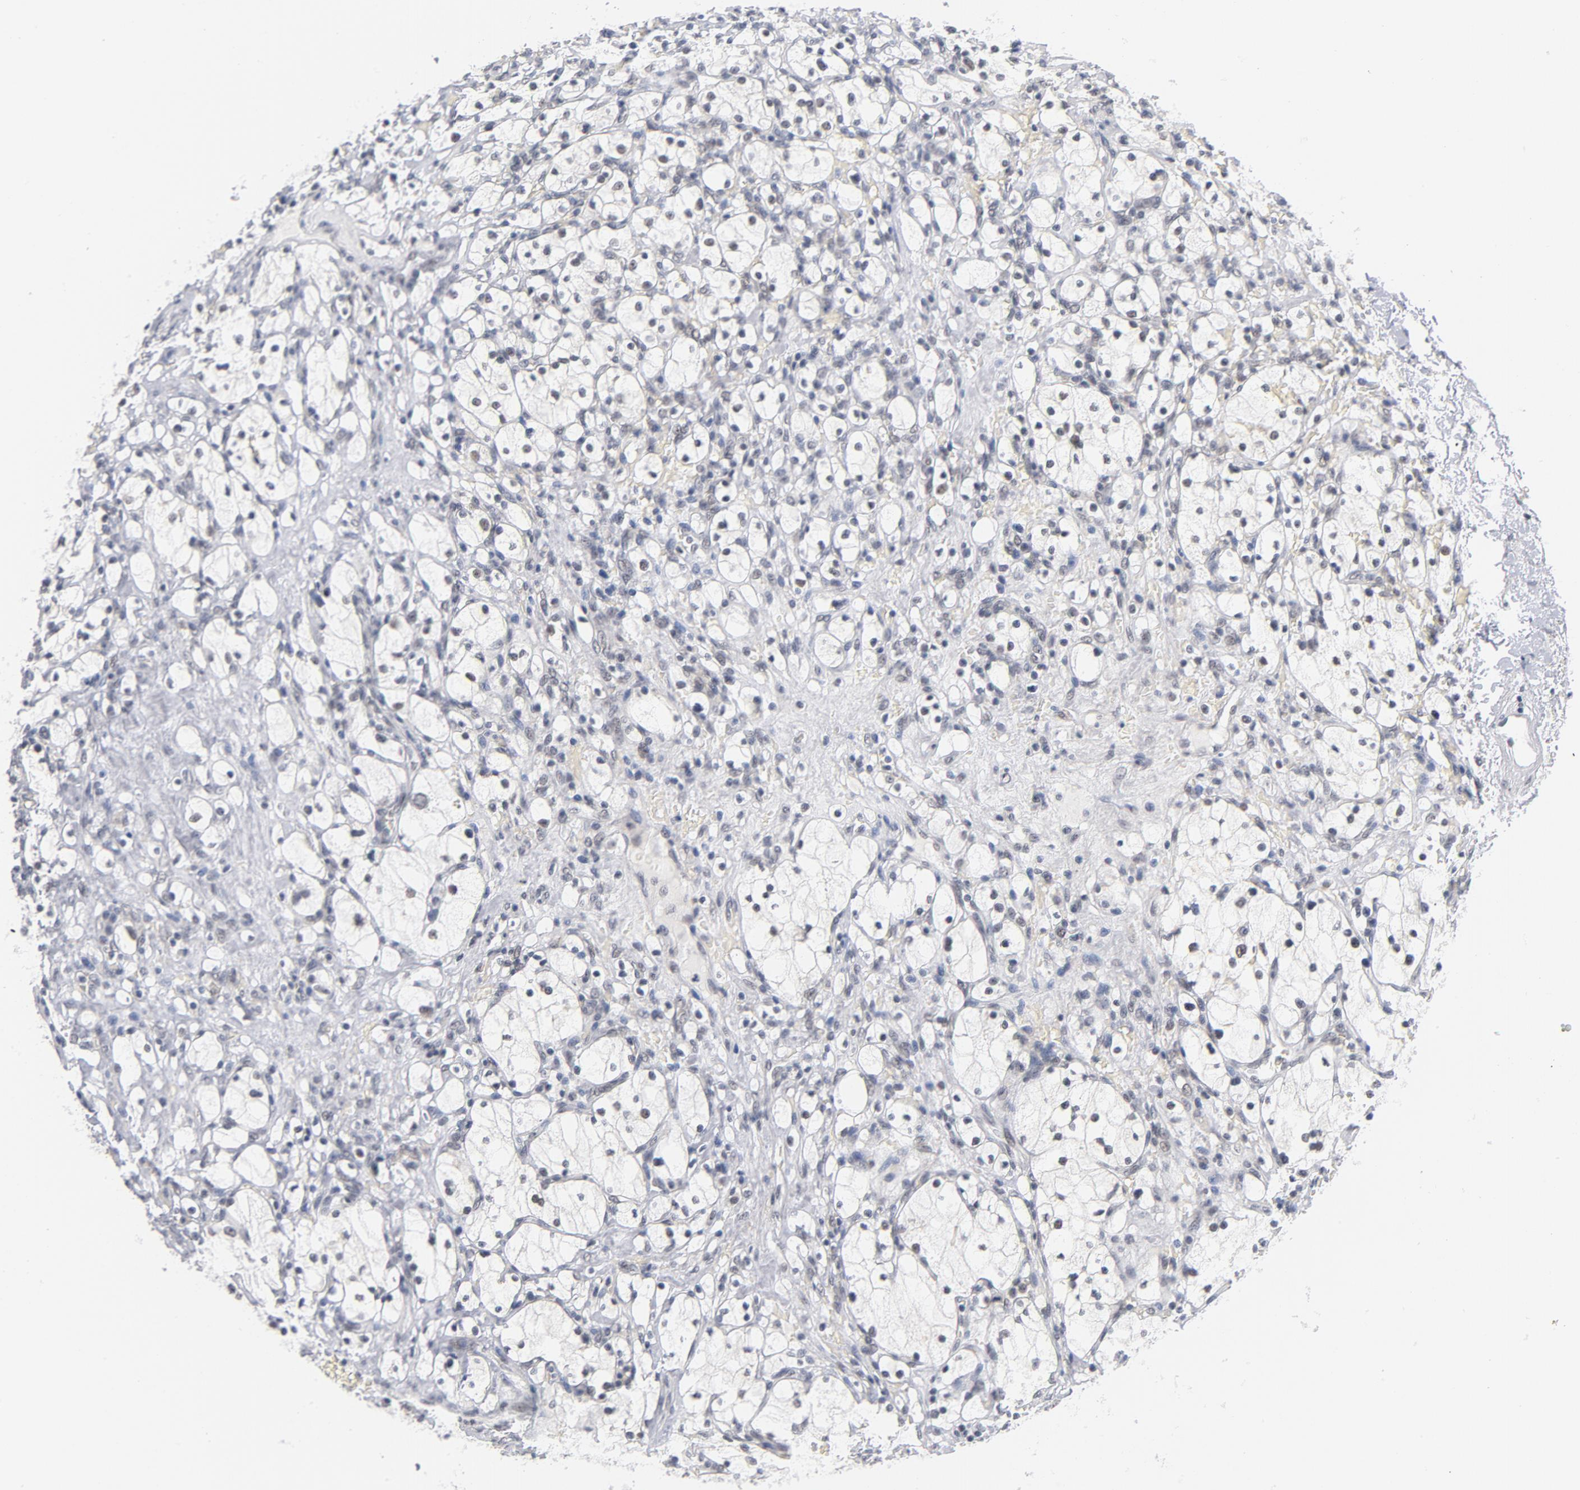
{"staining": {"intensity": "negative", "quantity": "none", "location": "none"}, "tissue": "renal cancer", "cell_type": "Tumor cells", "image_type": "cancer", "snomed": [{"axis": "morphology", "description": "Adenocarcinoma, NOS"}, {"axis": "topography", "description": "Kidney"}], "caption": "Tumor cells show no significant positivity in adenocarcinoma (renal). (IHC, brightfield microscopy, high magnification).", "gene": "BAP1", "patient": {"sex": "female", "age": 83}}